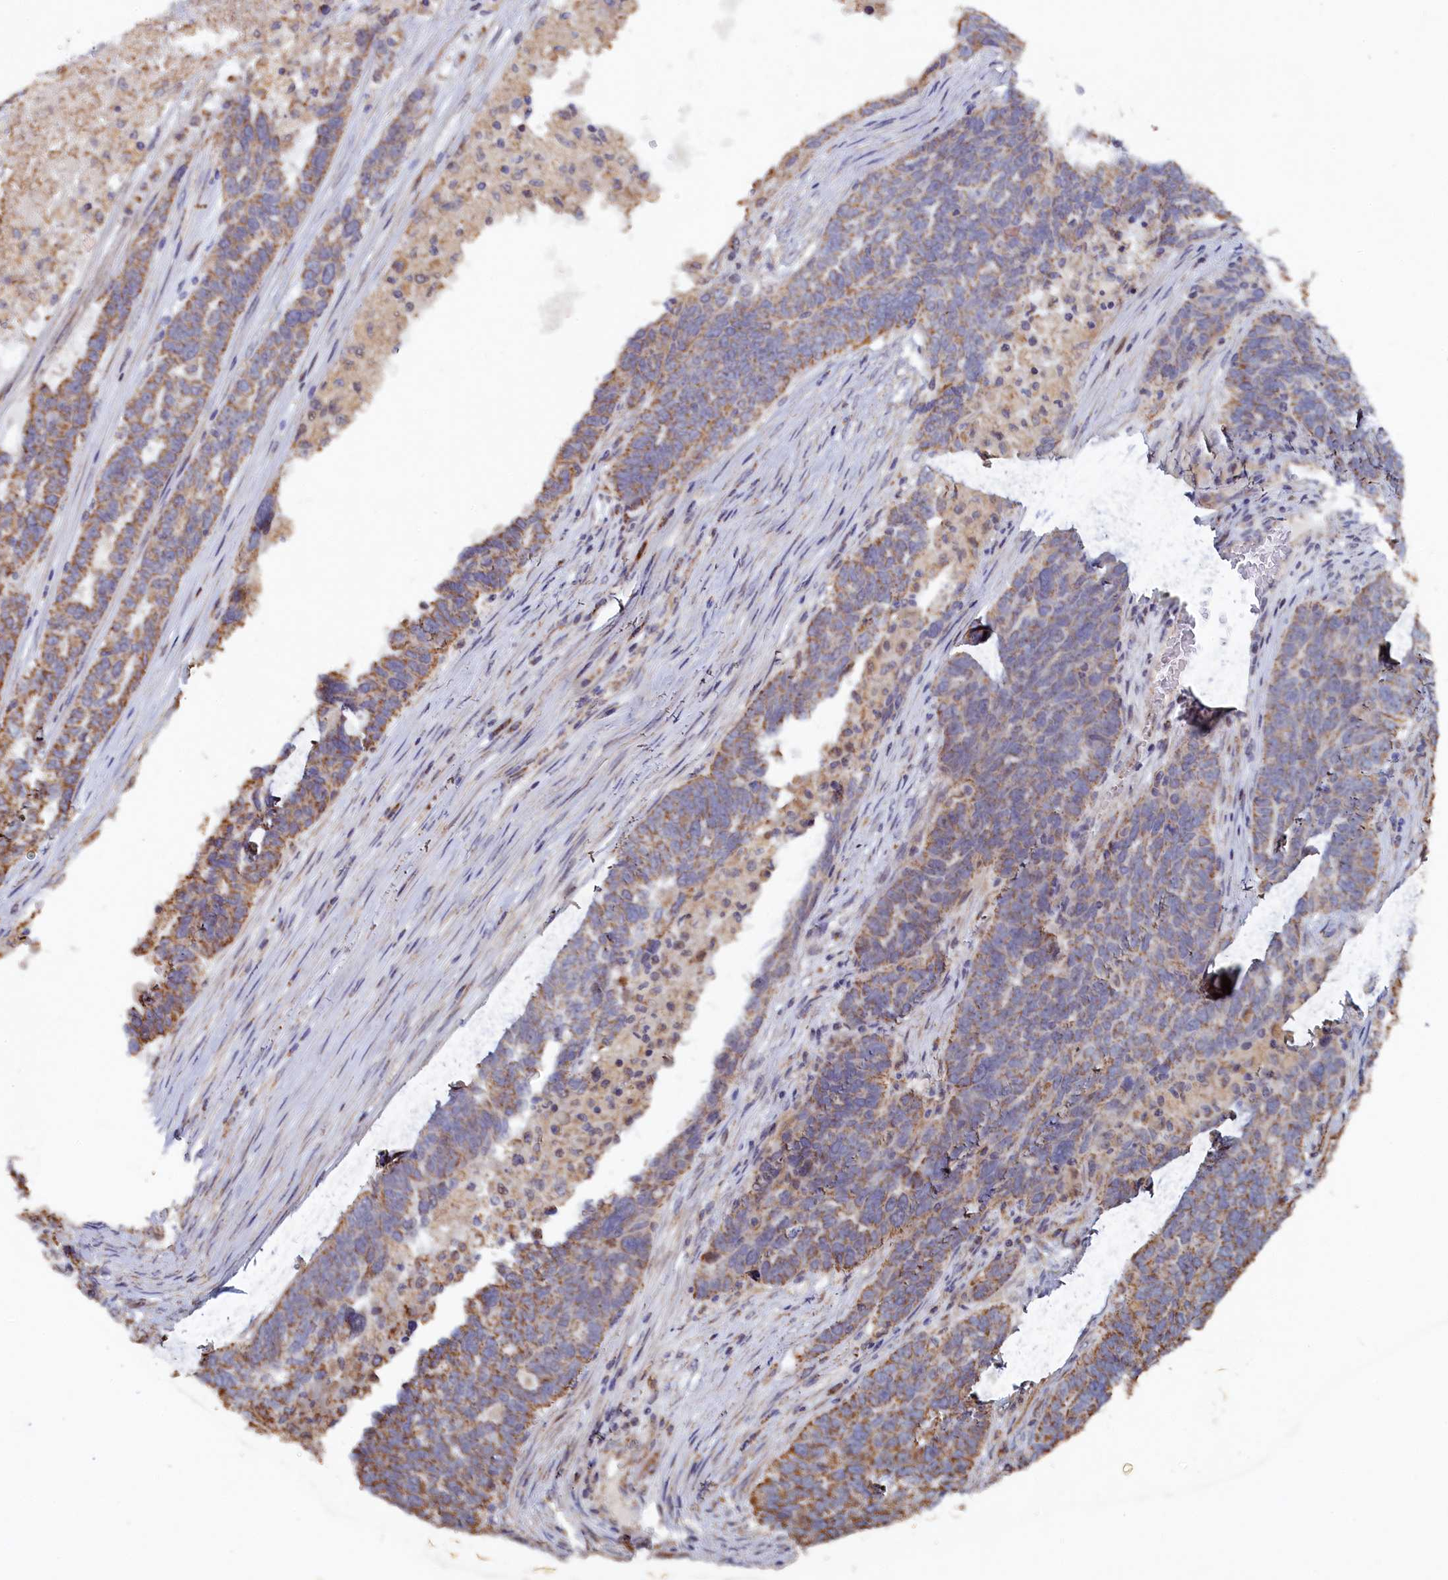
{"staining": {"intensity": "moderate", "quantity": "25%-75%", "location": "cytoplasmic/membranous"}, "tissue": "ovarian cancer", "cell_type": "Tumor cells", "image_type": "cancer", "snomed": [{"axis": "morphology", "description": "Cystadenocarcinoma, serous, NOS"}, {"axis": "topography", "description": "Ovary"}], "caption": "There is medium levels of moderate cytoplasmic/membranous expression in tumor cells of ovarian serous cystadenocarcinoma, as demonstrated by immunohistochemical staining (brown color).", "gene": "ZNF816", "patient": {"sex": "female", "age": 59}}